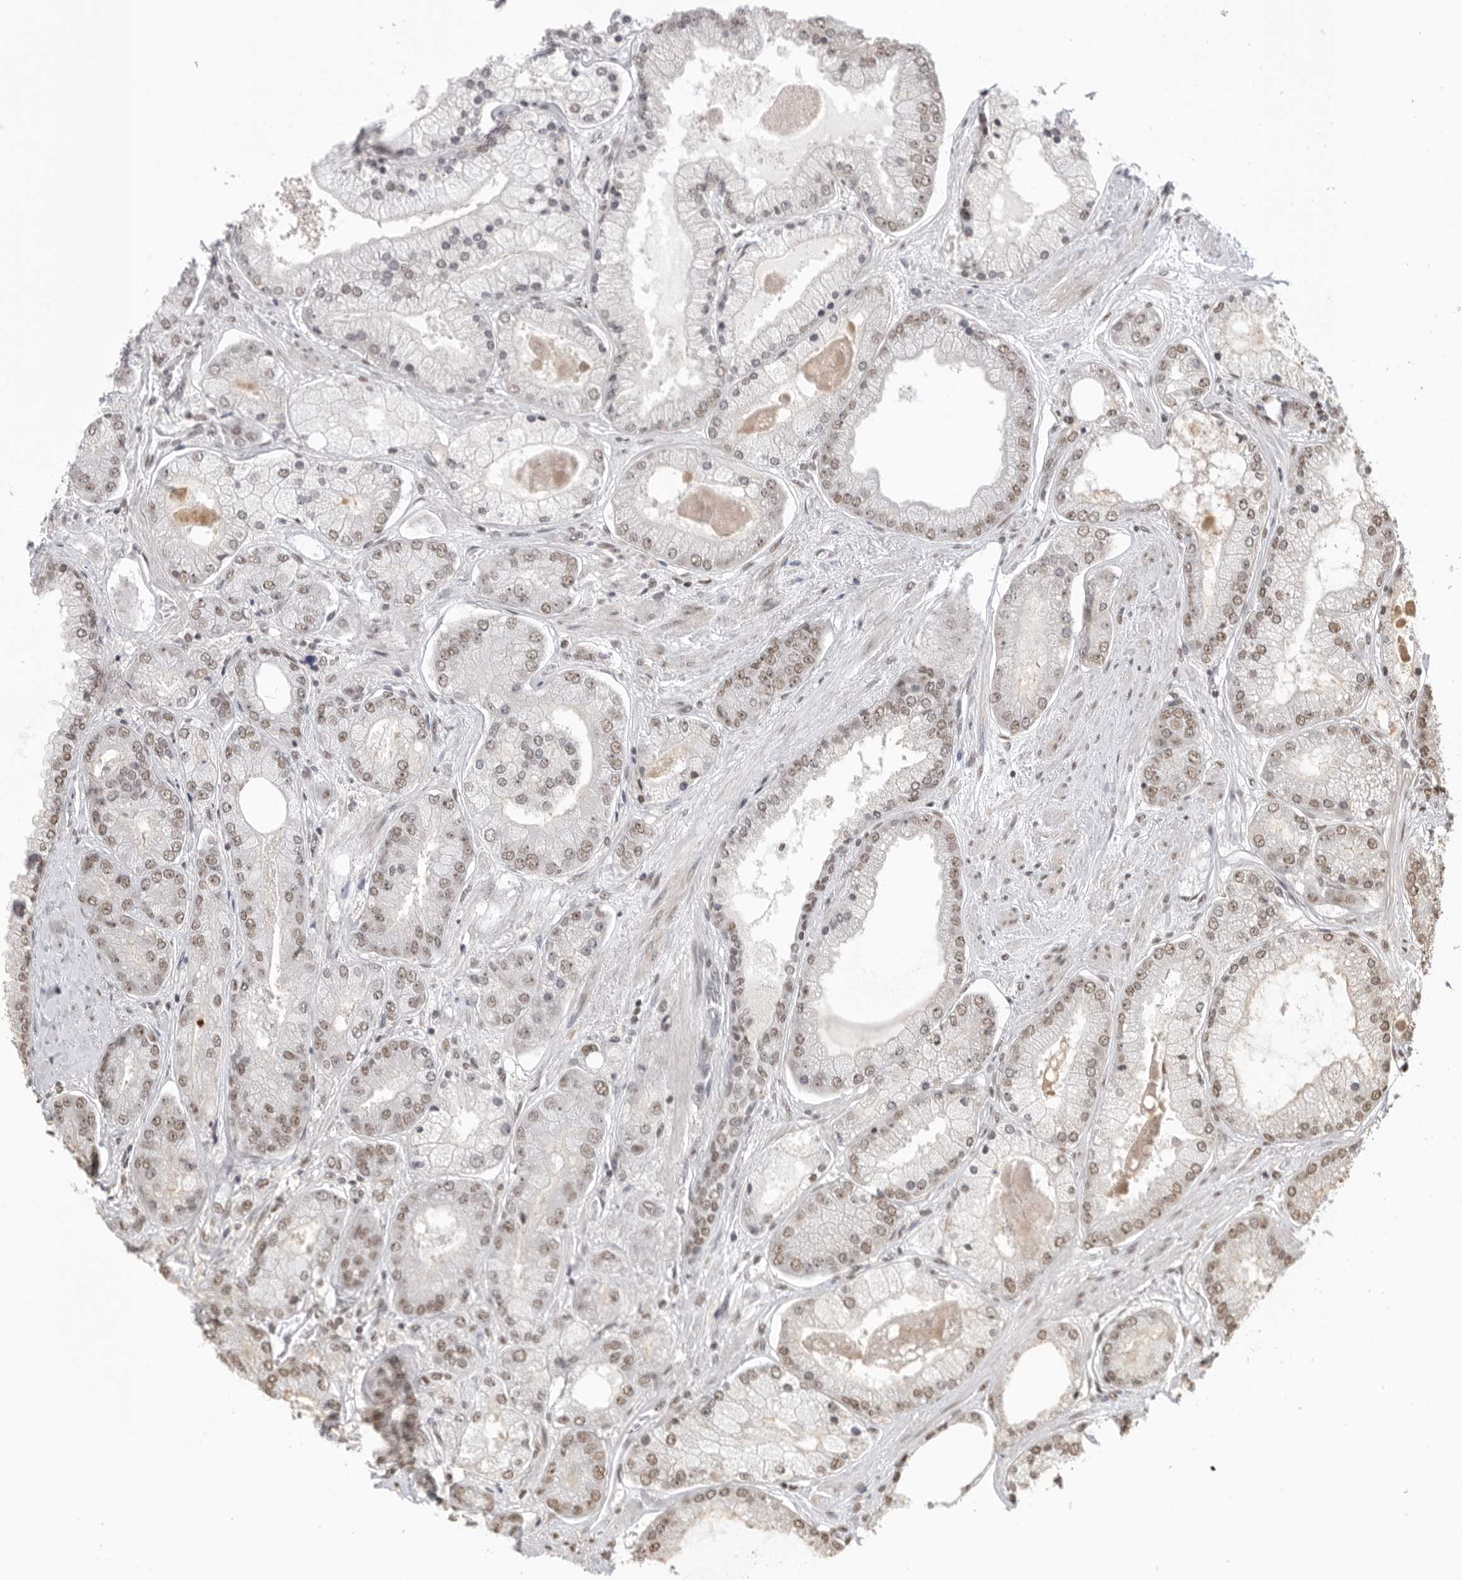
{"staining": {"intensity": "moderate", "quantity": ">75%", "location": "nuclear"}, "tissue": "prostate cancer", "cell_type": "Tumor cells", "image_type": "cancer", "snomed": [{"axis": "morphology", "description": "Adenocarcinoma, High grade"}, {"axis": "topography", "description": "Prostate"}], "caption": "Immunohistochemistry (IHC) staining of high-grade adenocarcinoma (prostate), which demonstrates medium levels of moderate nuclear expression in about >75% of tumor cells indicating moderate nuclear protein expression. The staining was performed using DAB (brown) for protein detection and nuclei were counterstained in hematoxylin (blue).", "gene": "RPA2", "patient": {"sex": "male", "age": 58}}